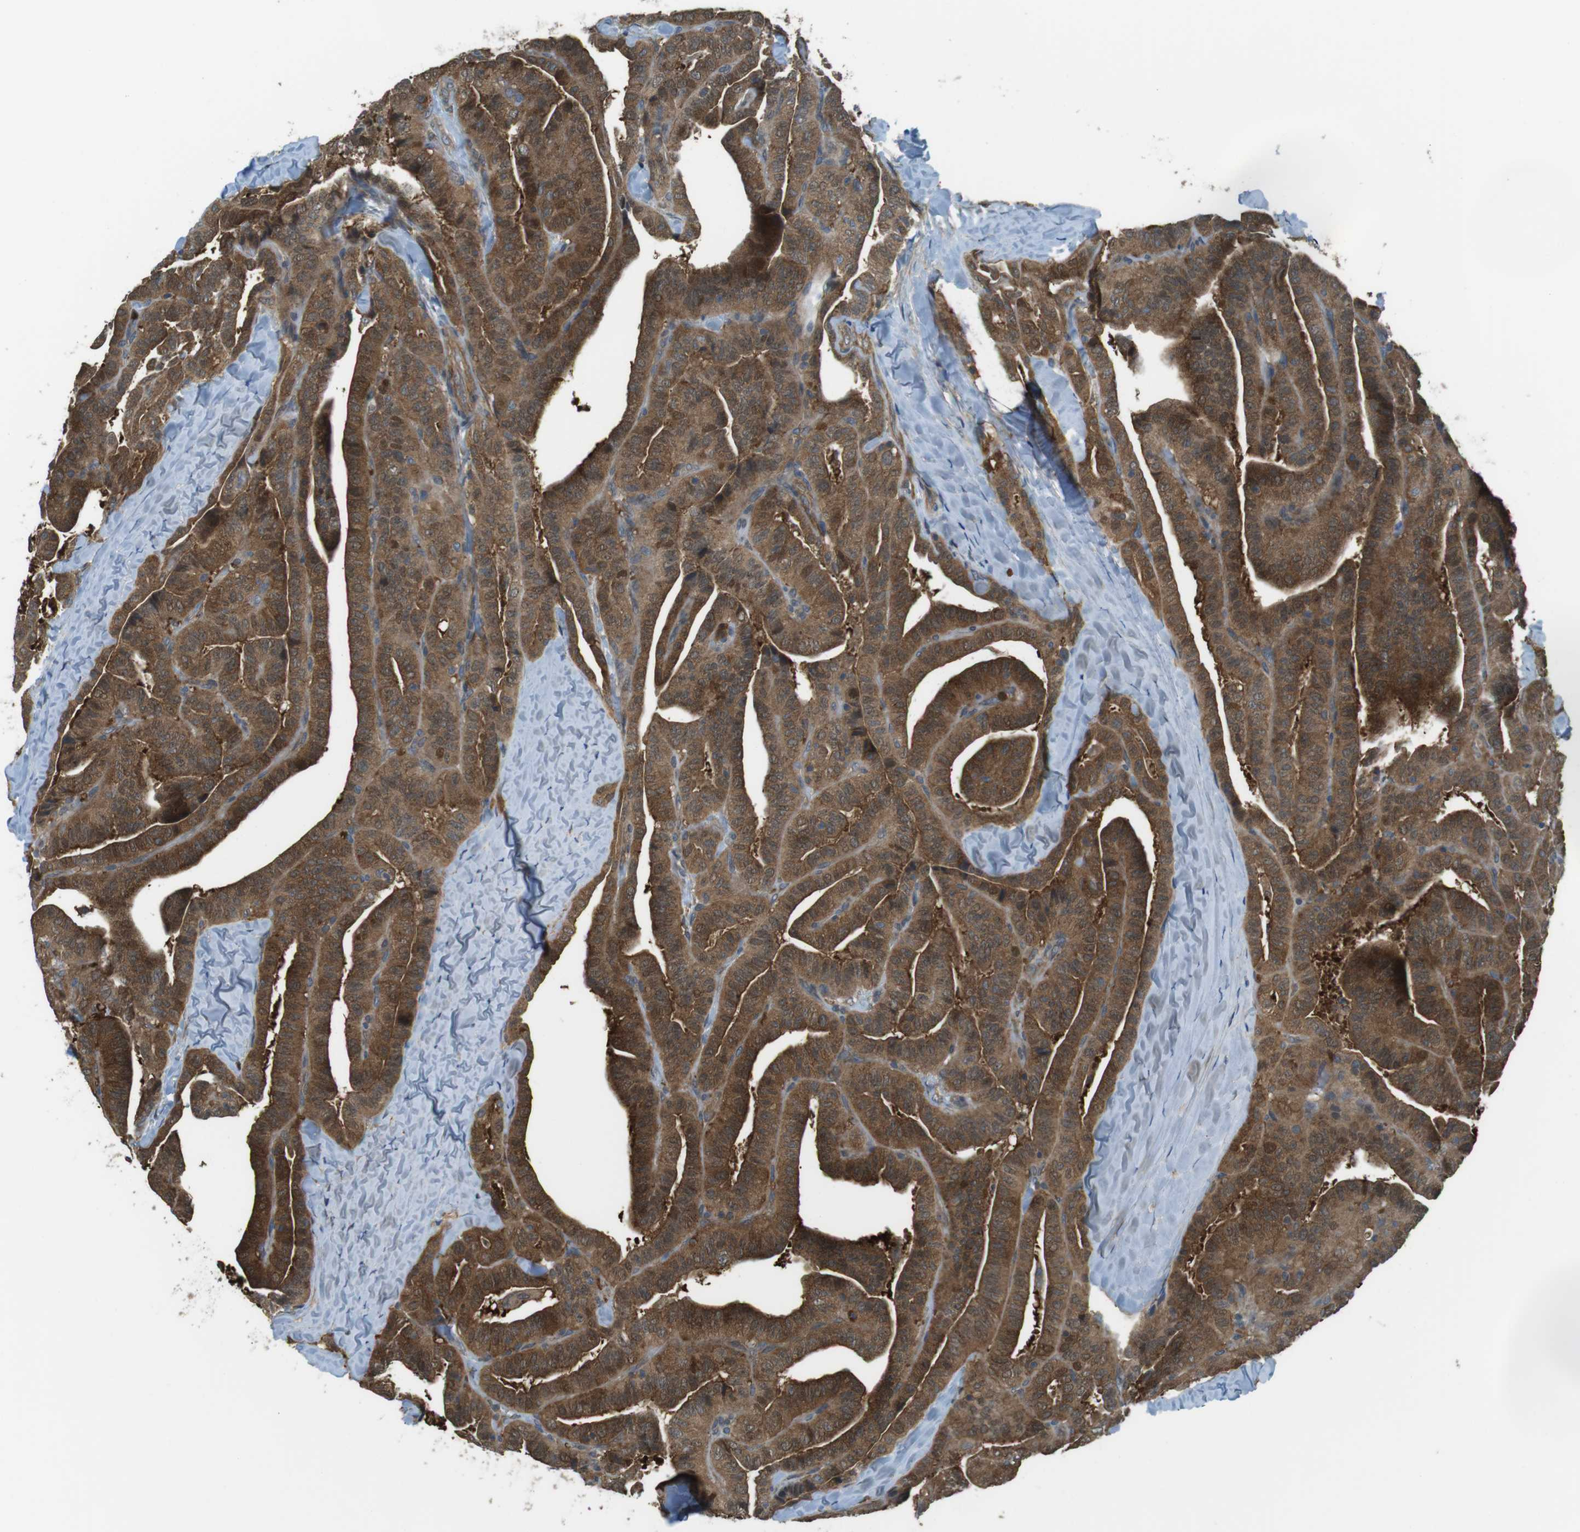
{"staining": {"intensity": "strong", "quantity": ">75%", "location": "cytoplasmic/membranous"}, "tissue": "thyroid cancer", "cell_type": "Tumor cells", "image_type": "cancer", "snomed": [{"axis": "morphology", "description": "Papillary adenocarcinoma, NOS"}, {"axis": "topography", "description": "Thyroid gland"}], "caption": "Immunohistochemical staining of human thyroid papillary adenocarcinoma exhibits strong cytoplasmic/membranous protein staining in approximately >75% of tumor cells.", "gene": "LRRC3B", "patient": {"sex": "male", "age": 77}}